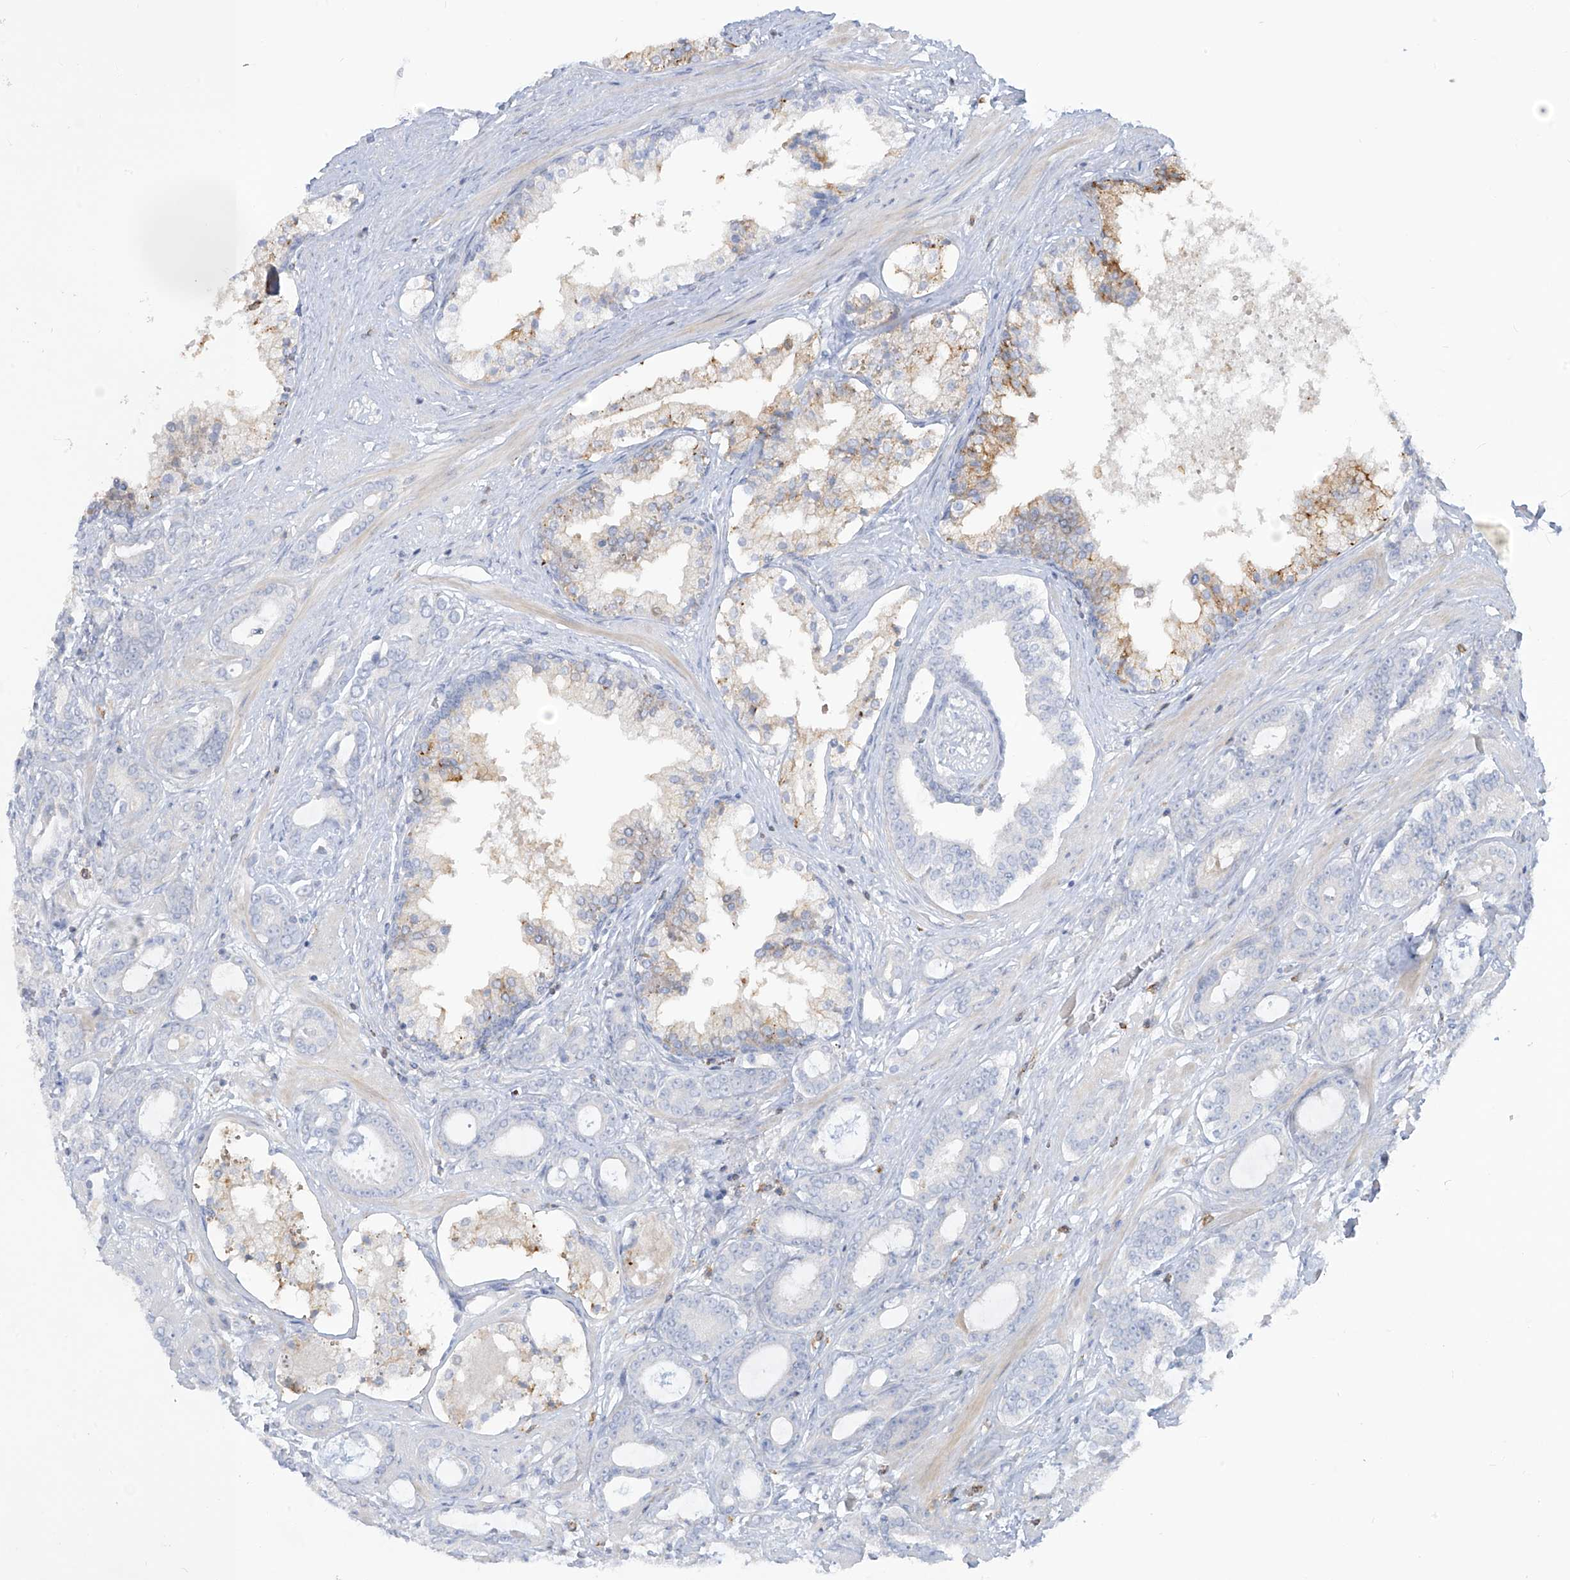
{"staining": {"intensity": "negative", "quantity": "none", "location": "none"}, "tissue": "prostate cancer", "cell_type": "Tumor cells", "image_type": "cancer", "snomed": [{"axis": "morphology", "description": "Adenocarcinoma, High grade"}, {"axis": "topography", "description": "Prostate"}], "caption": "IHC image of human prostate cancer stained for a protein (brown), which shows no staining in tumor cells.", "gene": "NOTO", "patient": {"sex": "male", "age": 58}}